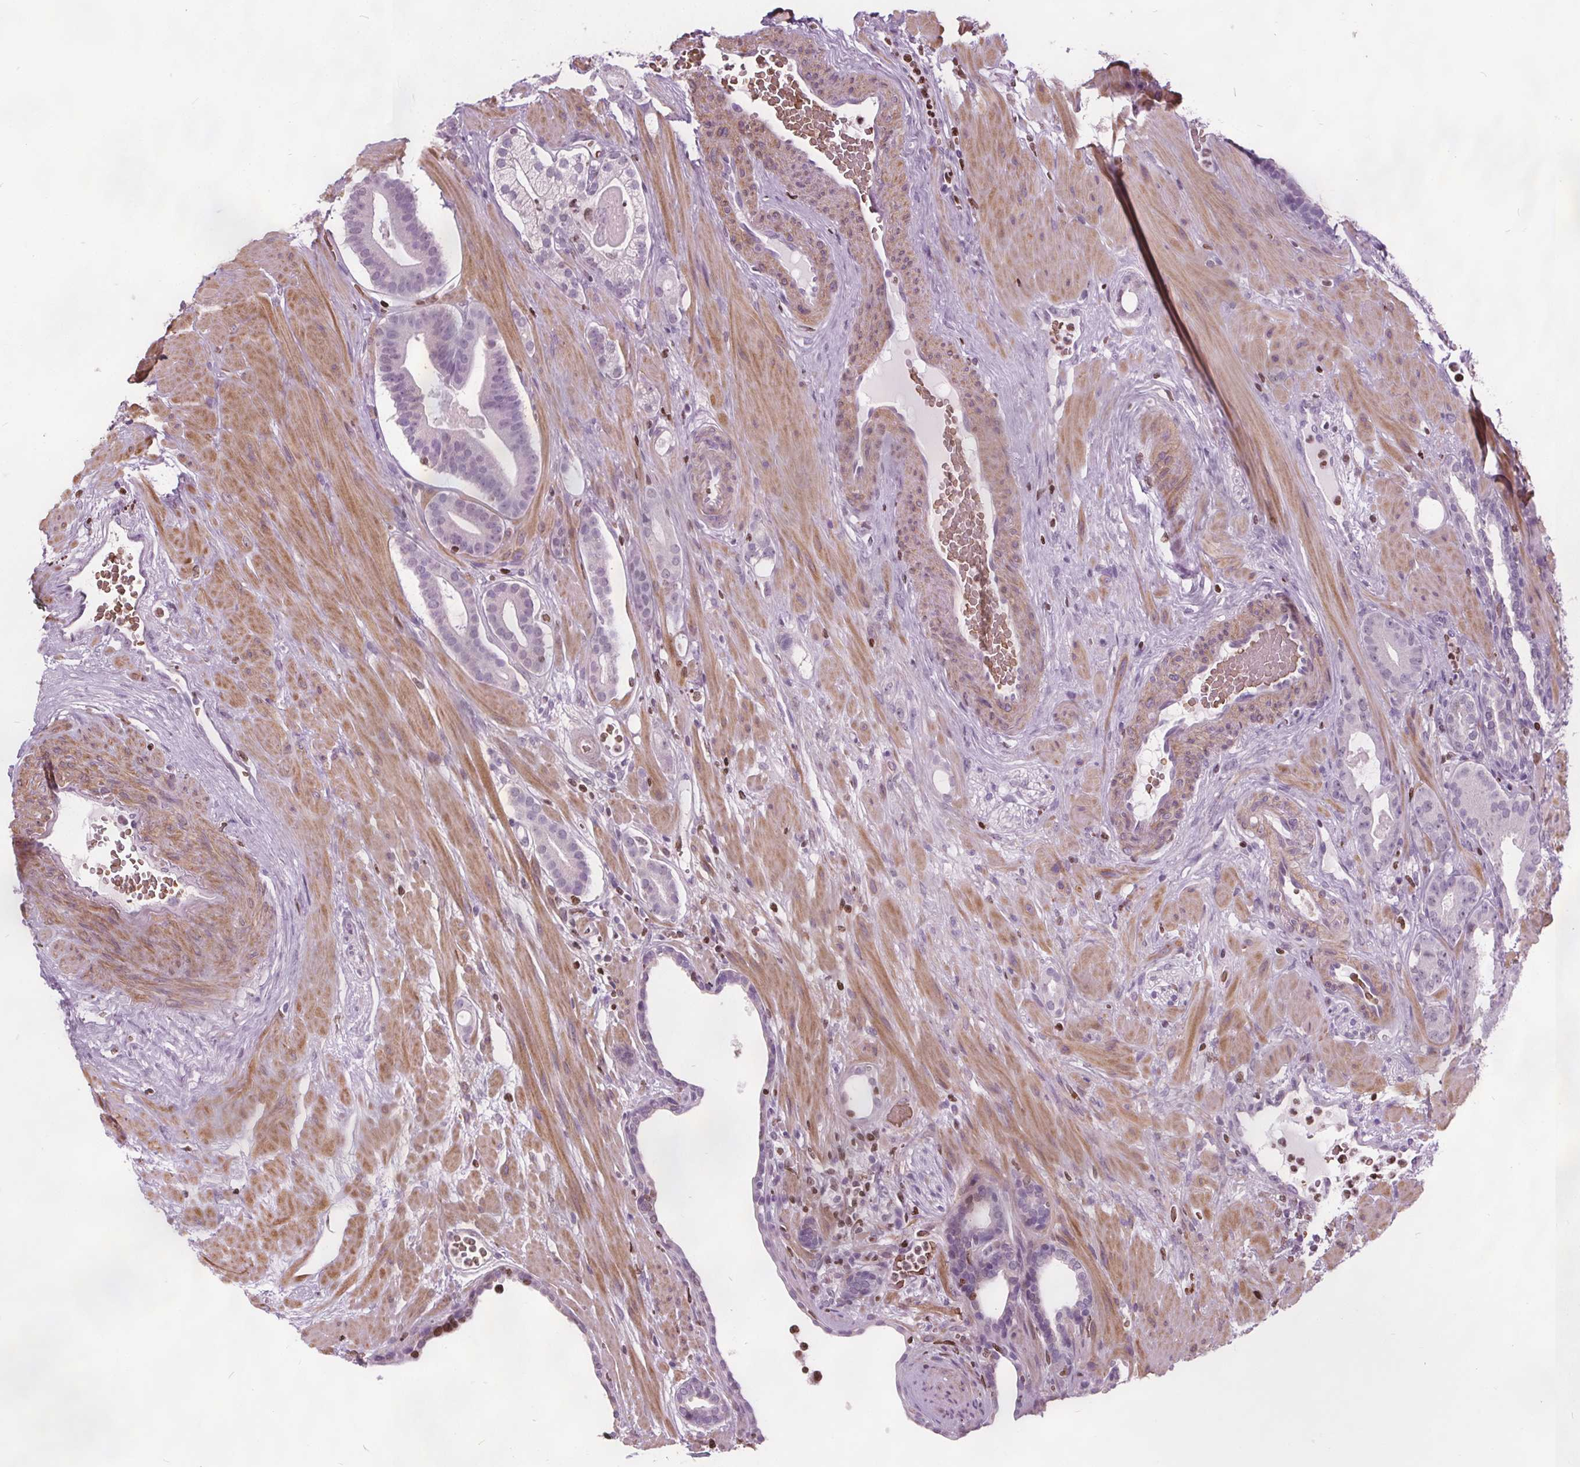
{"staining": {"intensity": "negative", "quantity": "none", "location": "none"}, "tissue": "prostate cancer", "cell_type": "Tumor cells", "image_type": "cancer", "snomed": [{"axis": "morphology", "description": "Adenocarcinoma, Low grade"}, {"axis": "topography", "description": "Prostate"}], "caption": "Human prostate cancer stained for a protein using immunohistochemistry reveals no positivity in tumor cells.", "gene": "ISLR2", "patient": {"sex": "male", "age": 57}}